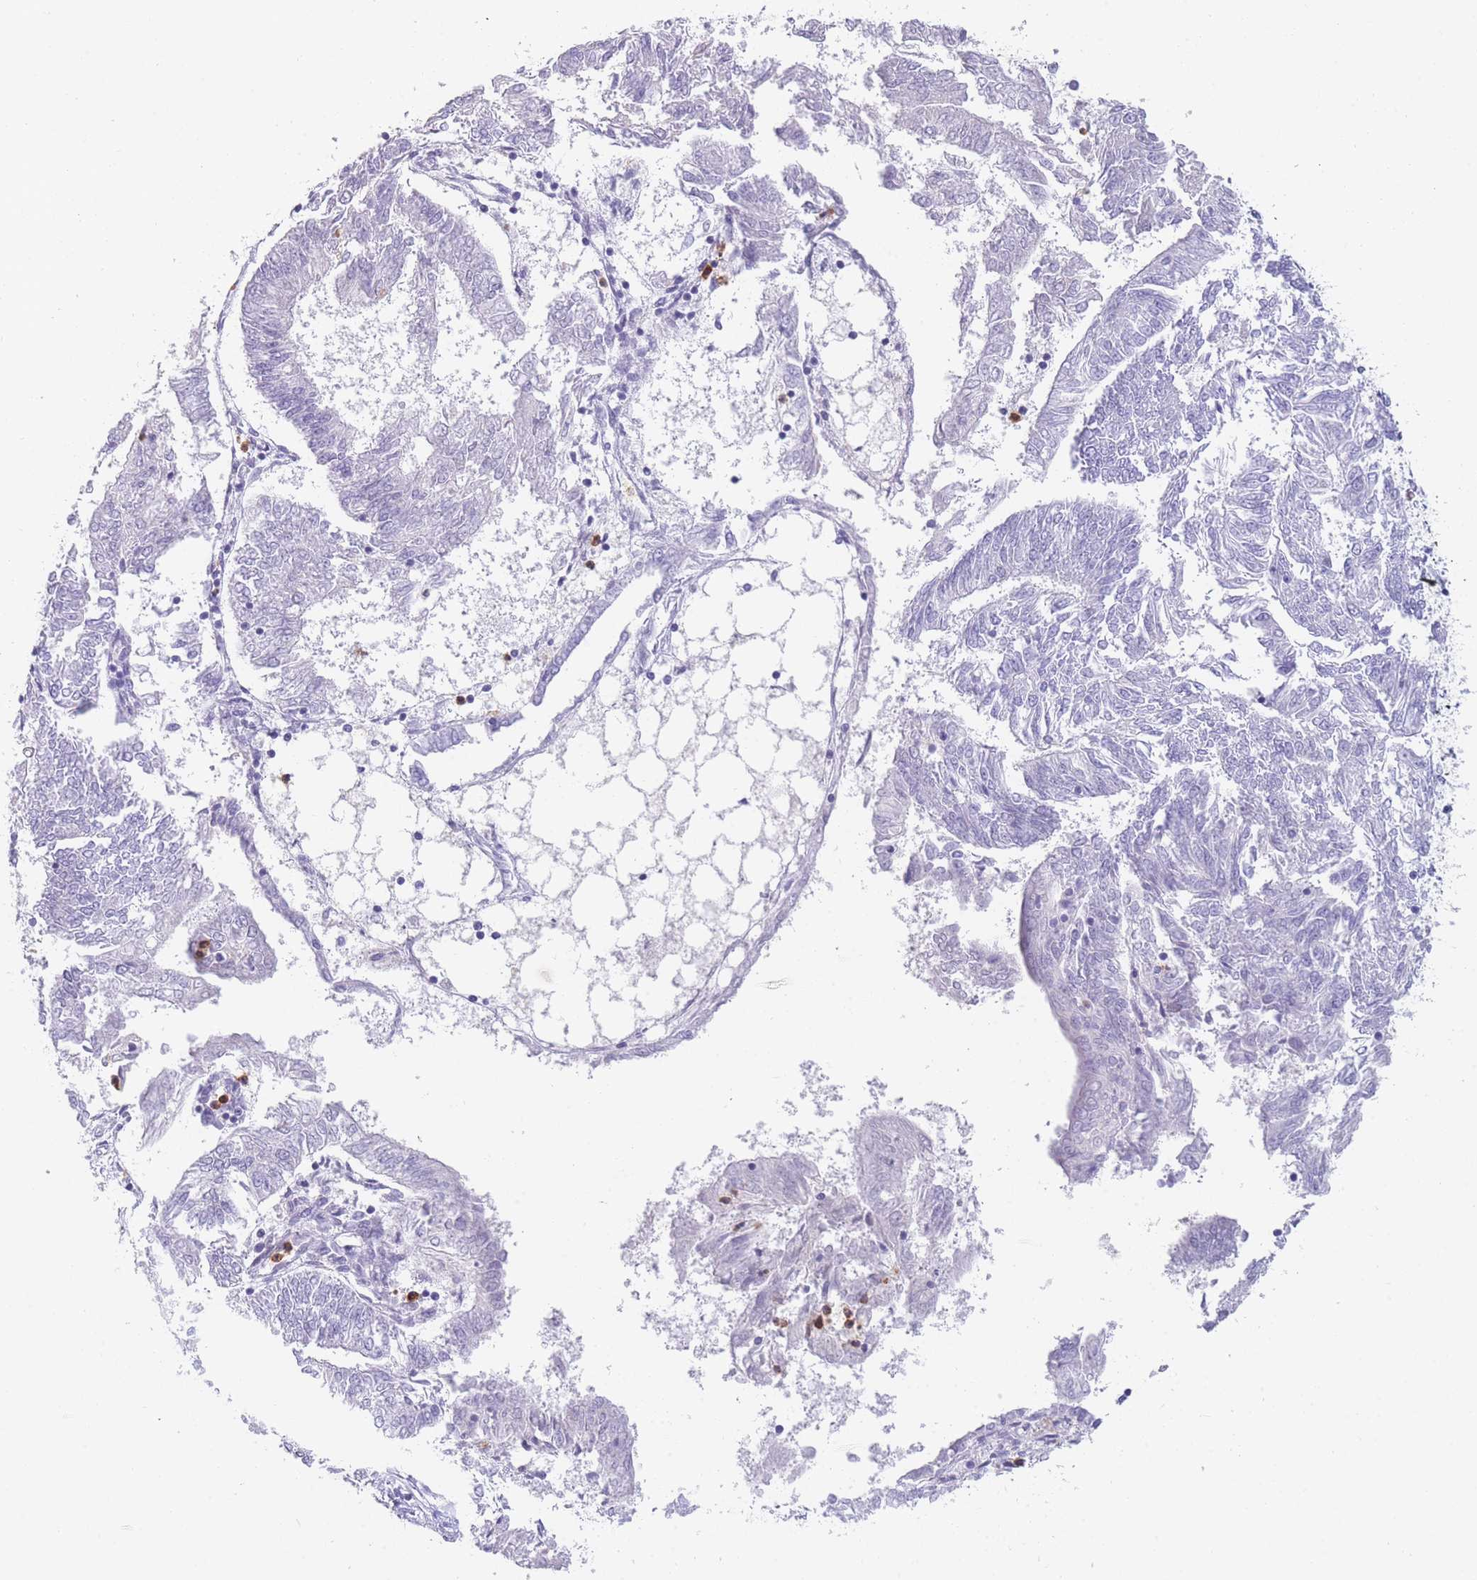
{"staining": {"intensity": "negative", "quantity": "none", "location": "none"}, "tissue": "endometrial cancer", "cell_type": "Tumor cells", "image_type": "cancer", "snomed": [{"axis": "morphology", "description": "Adenocarcinoma, NOS"}, {"axis": "topography", "description": "Endometrium"}], "caption": "Human endometrial cancer stained for a protein using immunohistochemistry shows no staining in tumor cells.", "gene": "ZNF627", "patient": {"sex": "female", "age": 58}}